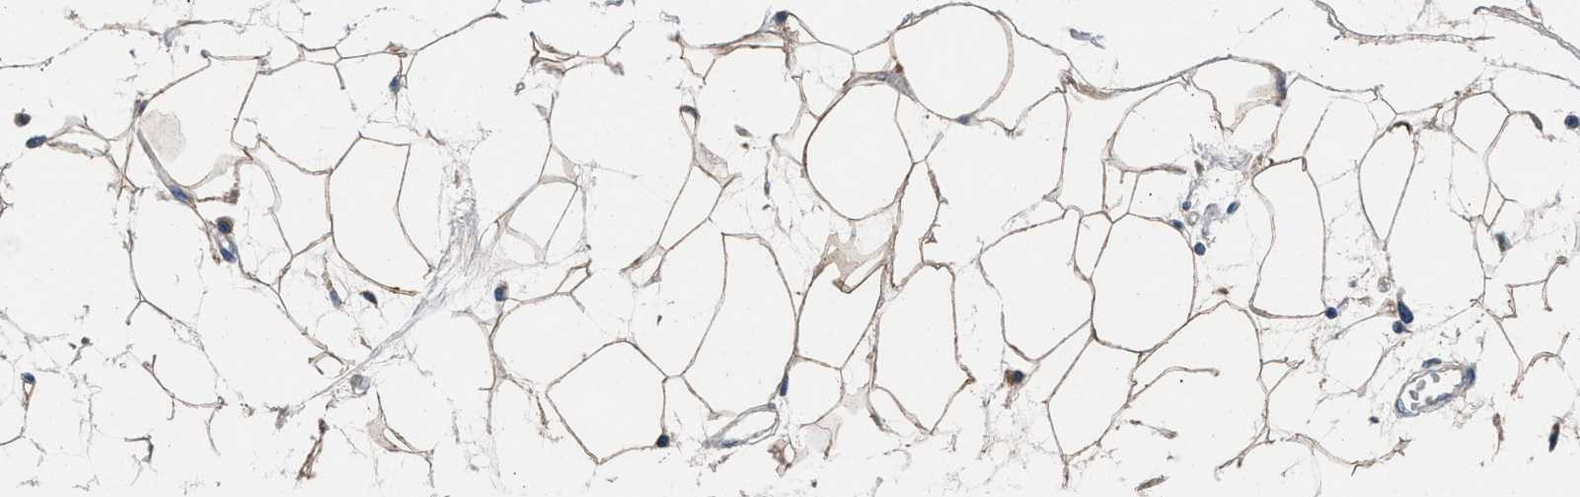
{"staining": {"intensity": "weak", "quantity": ">75%", "location": "cytoplasmic/membranous"}, "tissue": "adipose tissue", "cell_type": "Adipocytes", "image_type": "normal", "snomed": [{"axis": "morphology", "description": "Normal tissue, NOS"}, {"axis": "morphology", "description": "Adenocarcinoma, NOS"}, {"axis": "topography", "description": "Duodenum"}, {"axis": "topography", "description": "Peripheral nerve tissue"}], "caption": "Immunohistochemistry micrograph of benign adipose tissue: adipose tissue stained using immunohistochemistry demonstrates low levels of weak protein expression localized specifically in the cytoplasmic/membranous of adipocytes, appearing as a cytoplasmic/membranous brown color.", "gene": "DENND6B", "patient": {"sex": "female", "age": 60}}